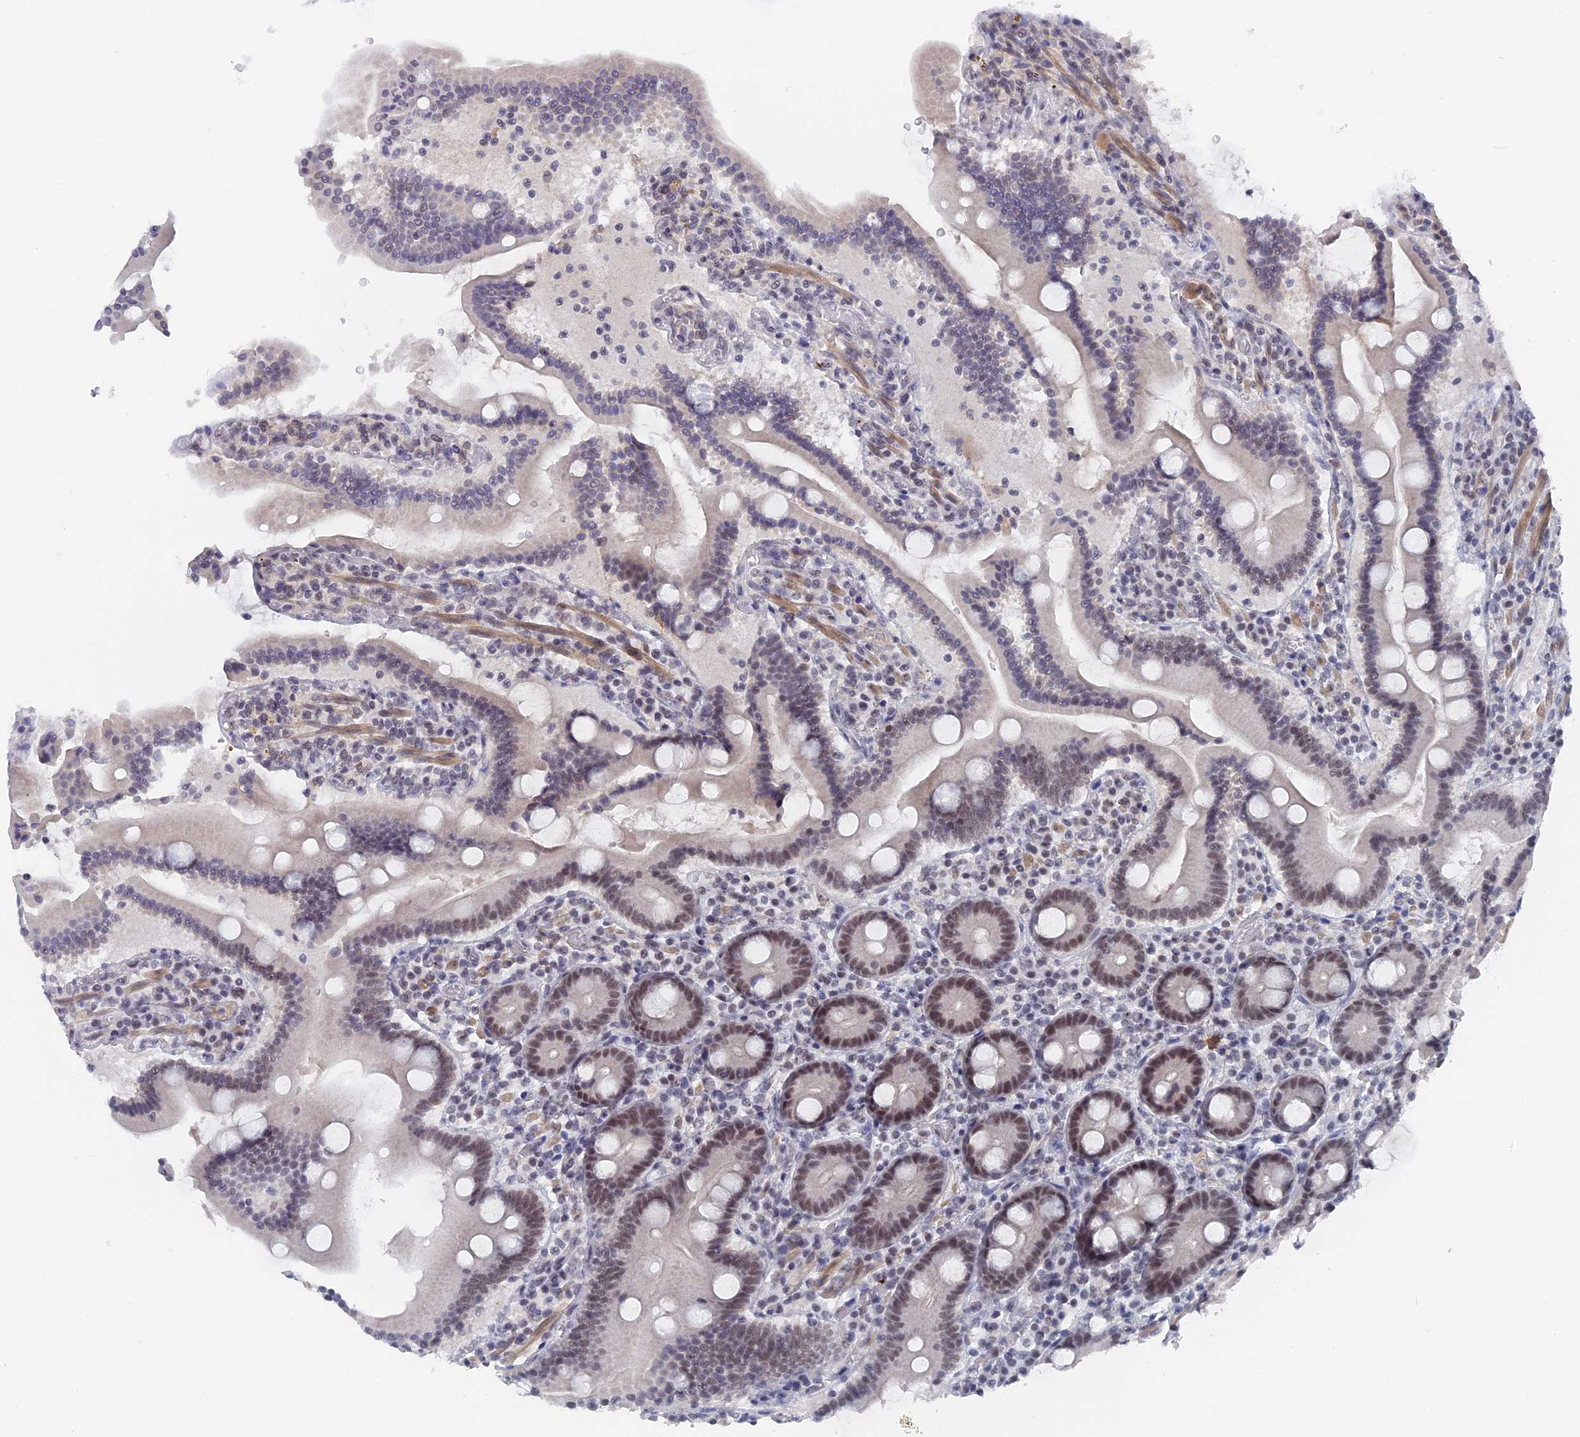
{"staining": {"intensity": "weak", "quantity": "25%-75%", "location": "nuclear"}, "tissue": "duodenum", "cell_type": "Glandular cells", "image_type": "normal", "snomed": [{"axis": "morphology", "description": "Normal tissue, NOS"}, {"axis": "topography", "description": "Duodenum"}], "caption": "Immunohistochemical staining of benign human duodenum exhibits low levels of weak nuclear positivity in about 25%-75% of glandular cells.", "gene": "BRD2", "patient": {"sex": "male", "age": 55}}